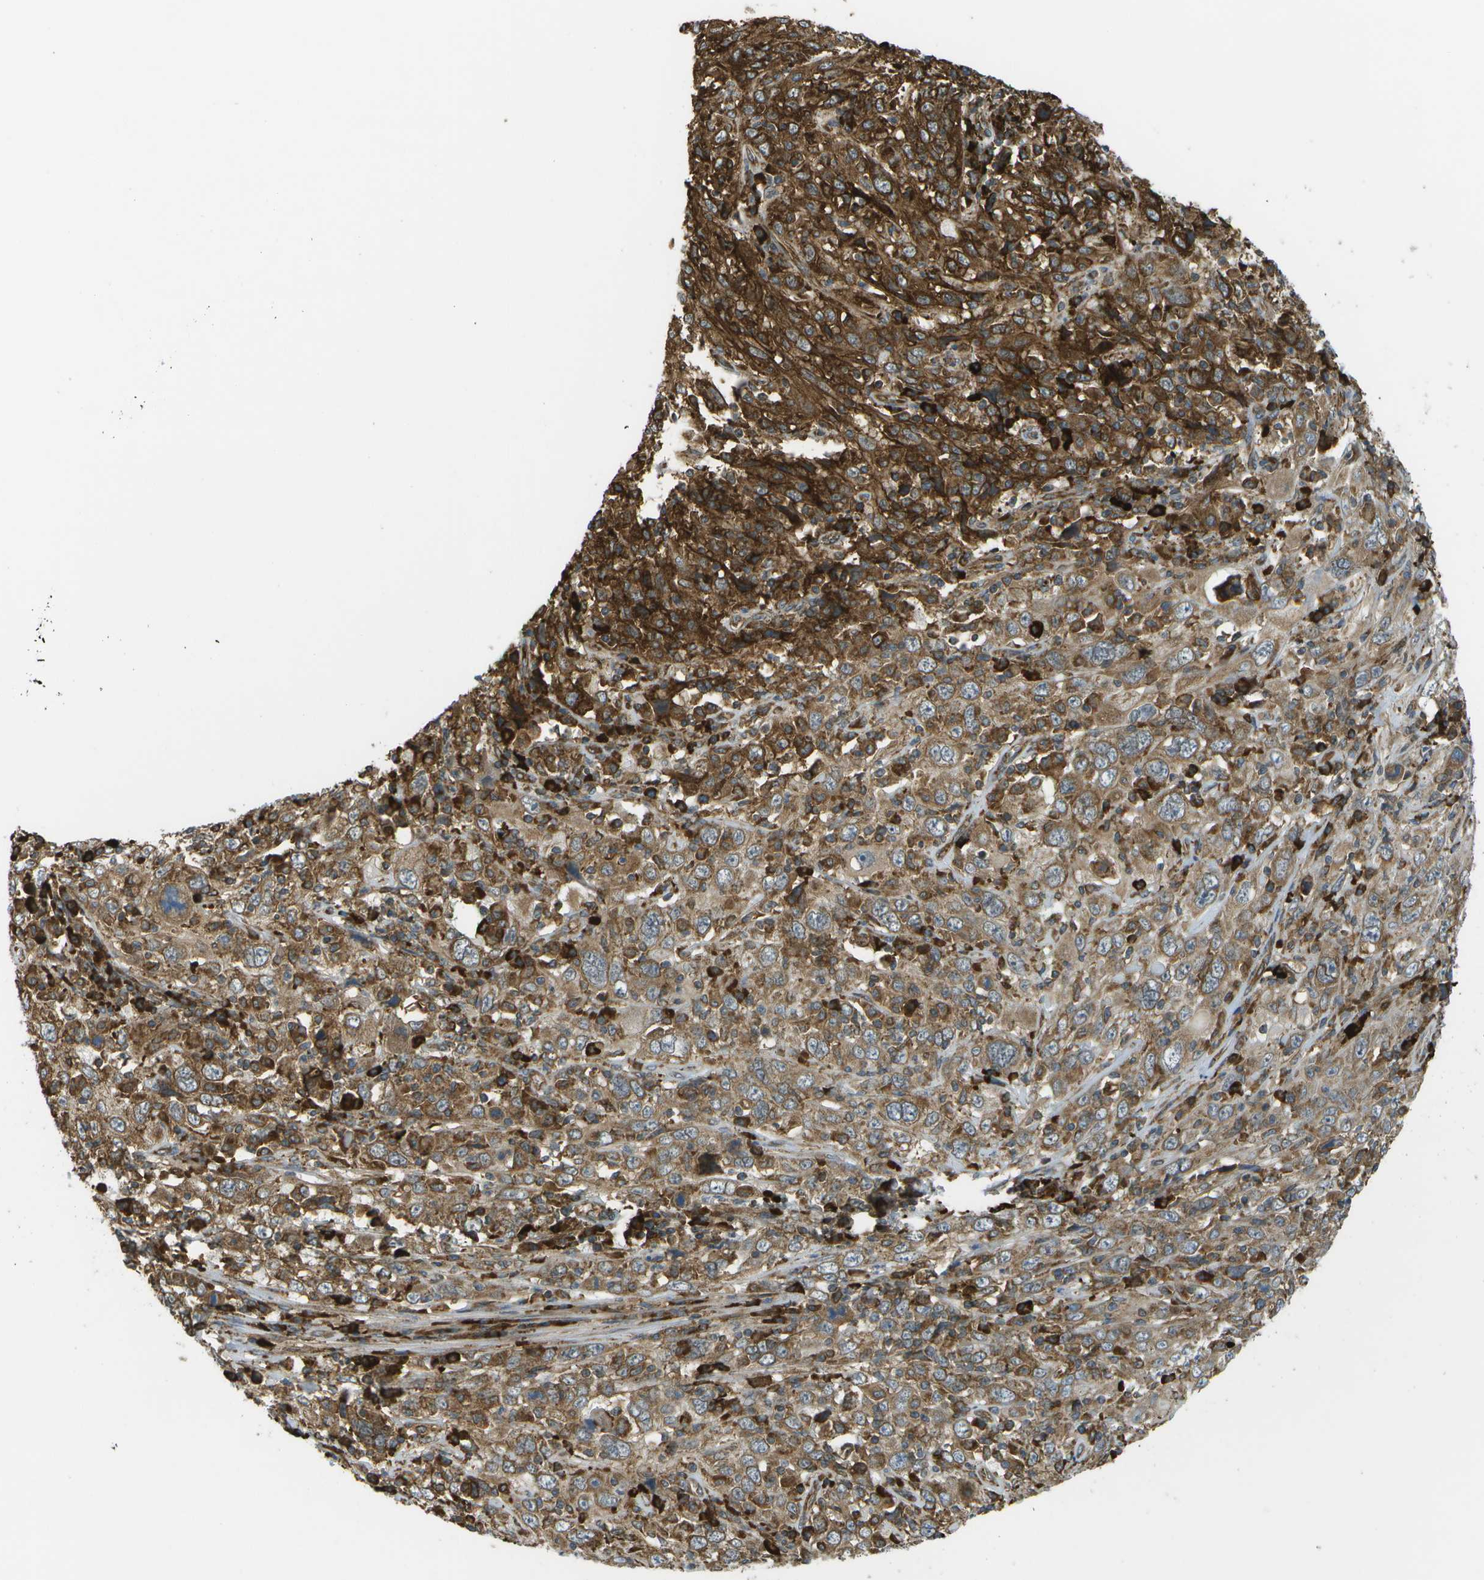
{"staining": {"intensity": "strong", "quantity": ">75%", "location": "cytoplasmic/membranous"}, "tissue": "cervical cancer", "cell_type": "Tumor cells", "image_type": "cancer", "snomed": [{"axis": "morphology", "description": "Squamous cell carcinoma, NOS"}, {"axis": "topography", "description": "Cervix"}], "caption": "The immunohistochemical stain shows strong cytoplasmic/membranous staining in tumor cells of cervical squamous cell carcinoma tissue.", "gene": "USP30", "patient": {"sex": "female", "age": 46}}